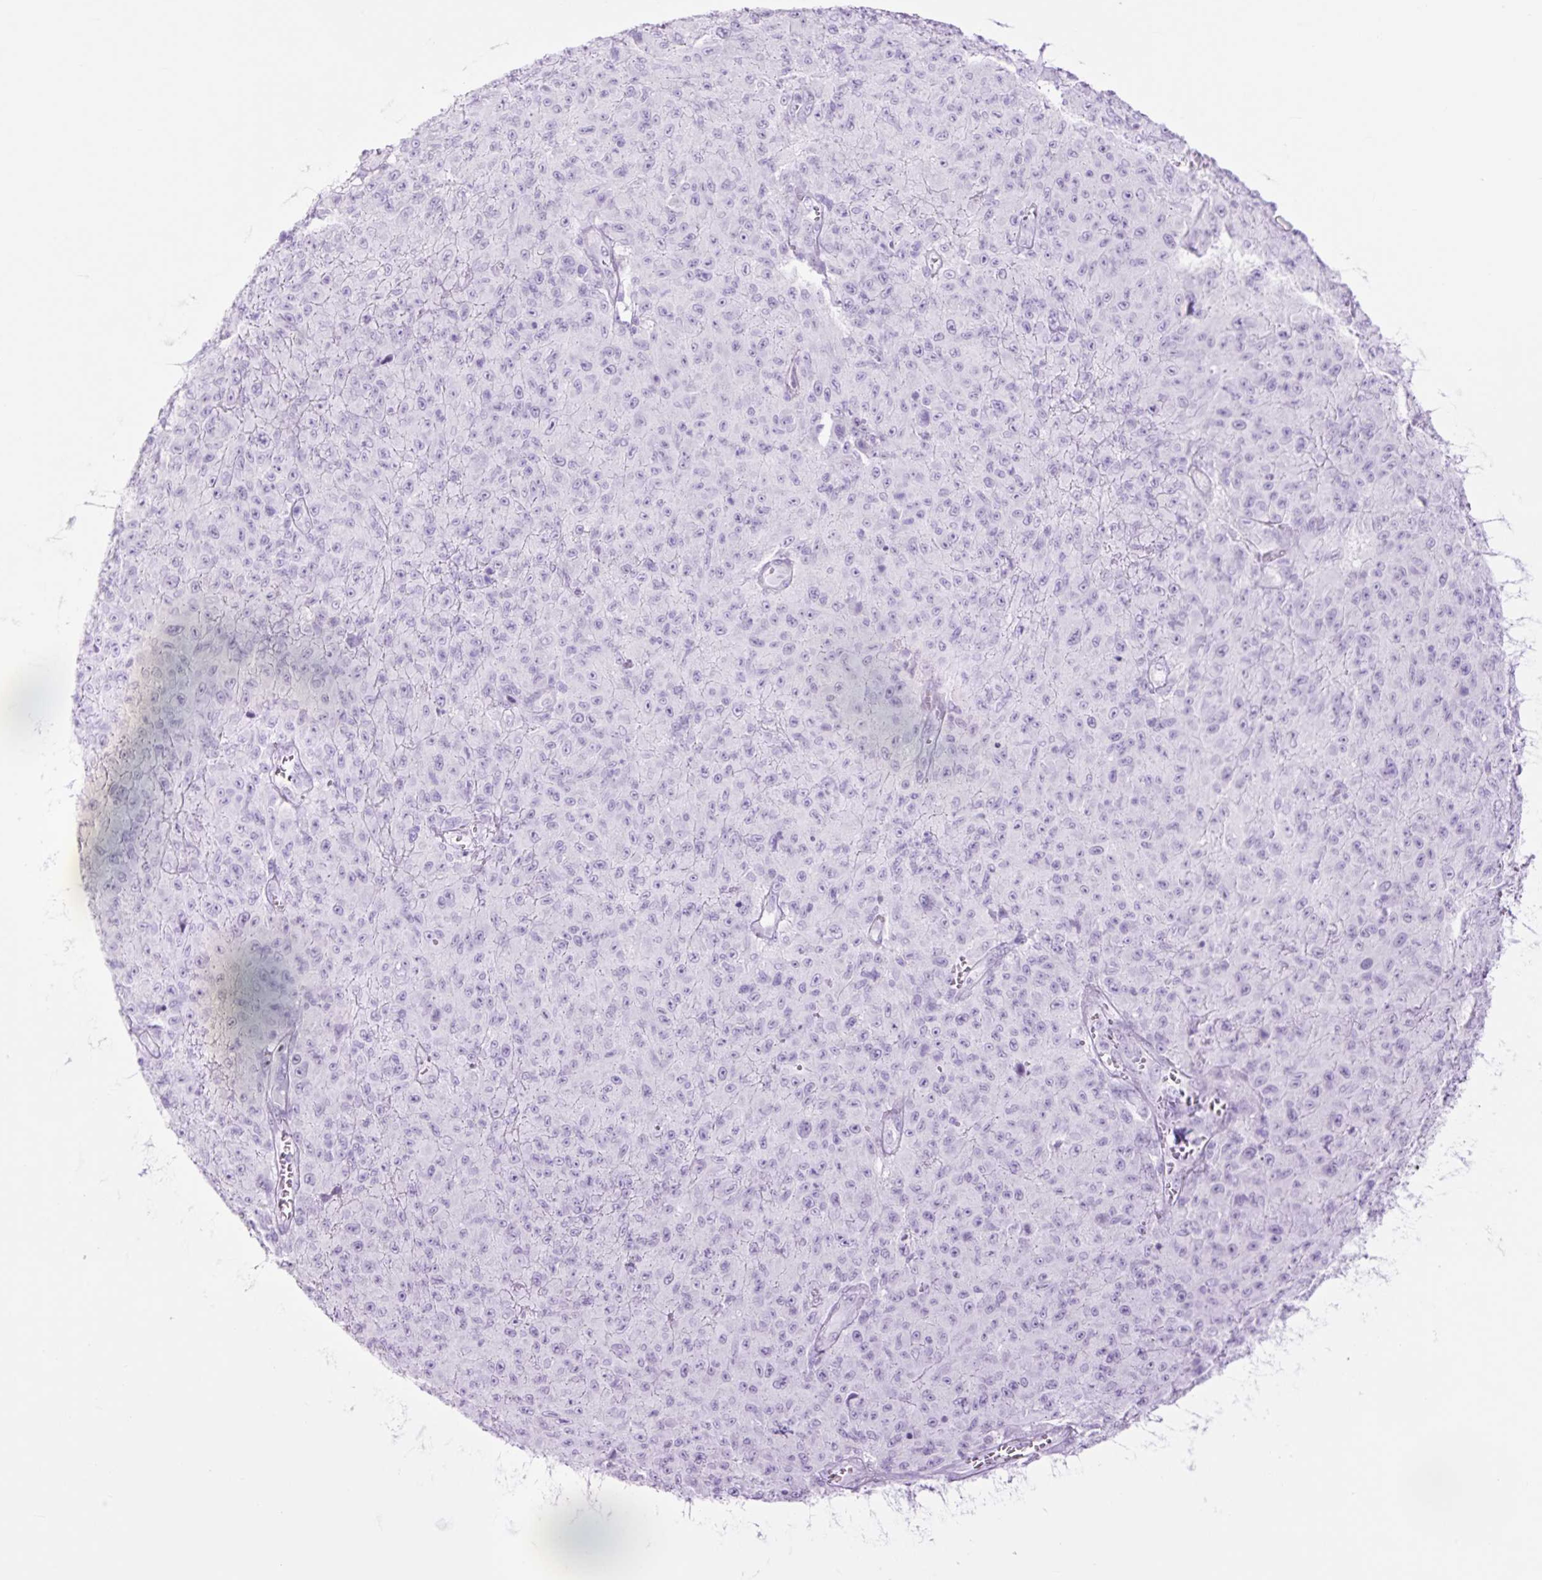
{"staining": {"intensity": "negative", "quantity": "none", "location": "none"}, "tissue": "melanoma", "cell_type": "Tumor cells", "image_type": "cancer", "snomed": [{"axis": "morphology", "description": "Malignant melanoma, NOS"}, {"axis": "topography", "description": "Skin"}], "caption": "Tumor cells show no significant protein positivity in melanoma.", "gene": "TFF2", "patient": {"sex": "male", "age": 46}}